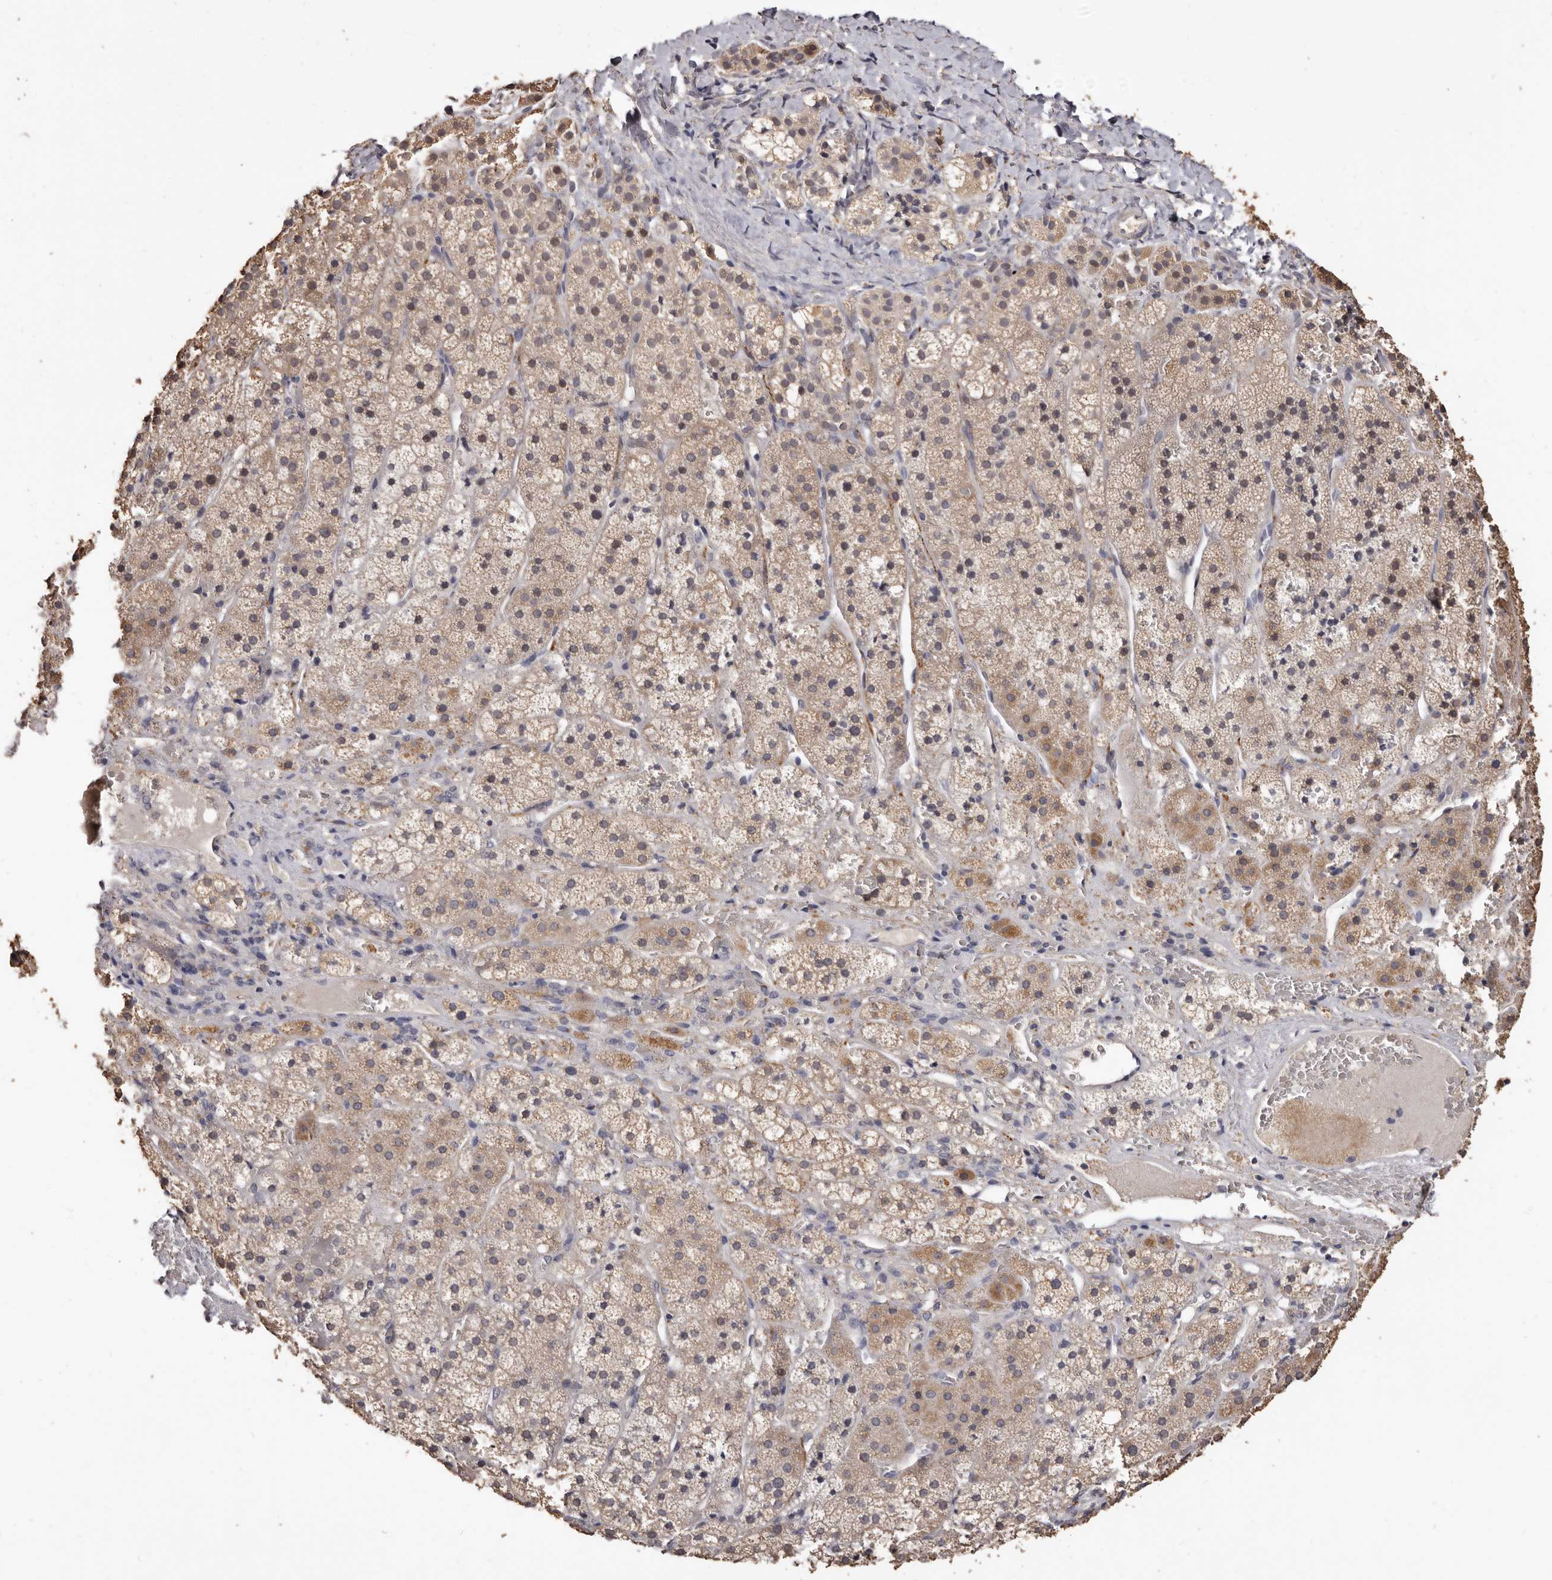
{"staining": {"intensity": "weak", "quantity": ">75%", "location": "cytoplasmic/membranous"}, "tissue": "adrenal gland", "cell_type": "Glandular cells", "image_type": "normal", "snomed": [{"axis": "morphology", "description": "Normal tissue, NOS"}, {"axis": "topography", "description": "Adrenal gland"}], "caption": "Brown immunohistochemical staining in unremarkable adrenal gland exhibits weak cytoplasmic/membranous positivity in about >75% of glandular cells. (DAB (3,3'-diaminobenzidine) IHC with brightfield microscopy, high magnification).", "gene": "INAVA", "patient": {"sex": "female", "age": 44}}